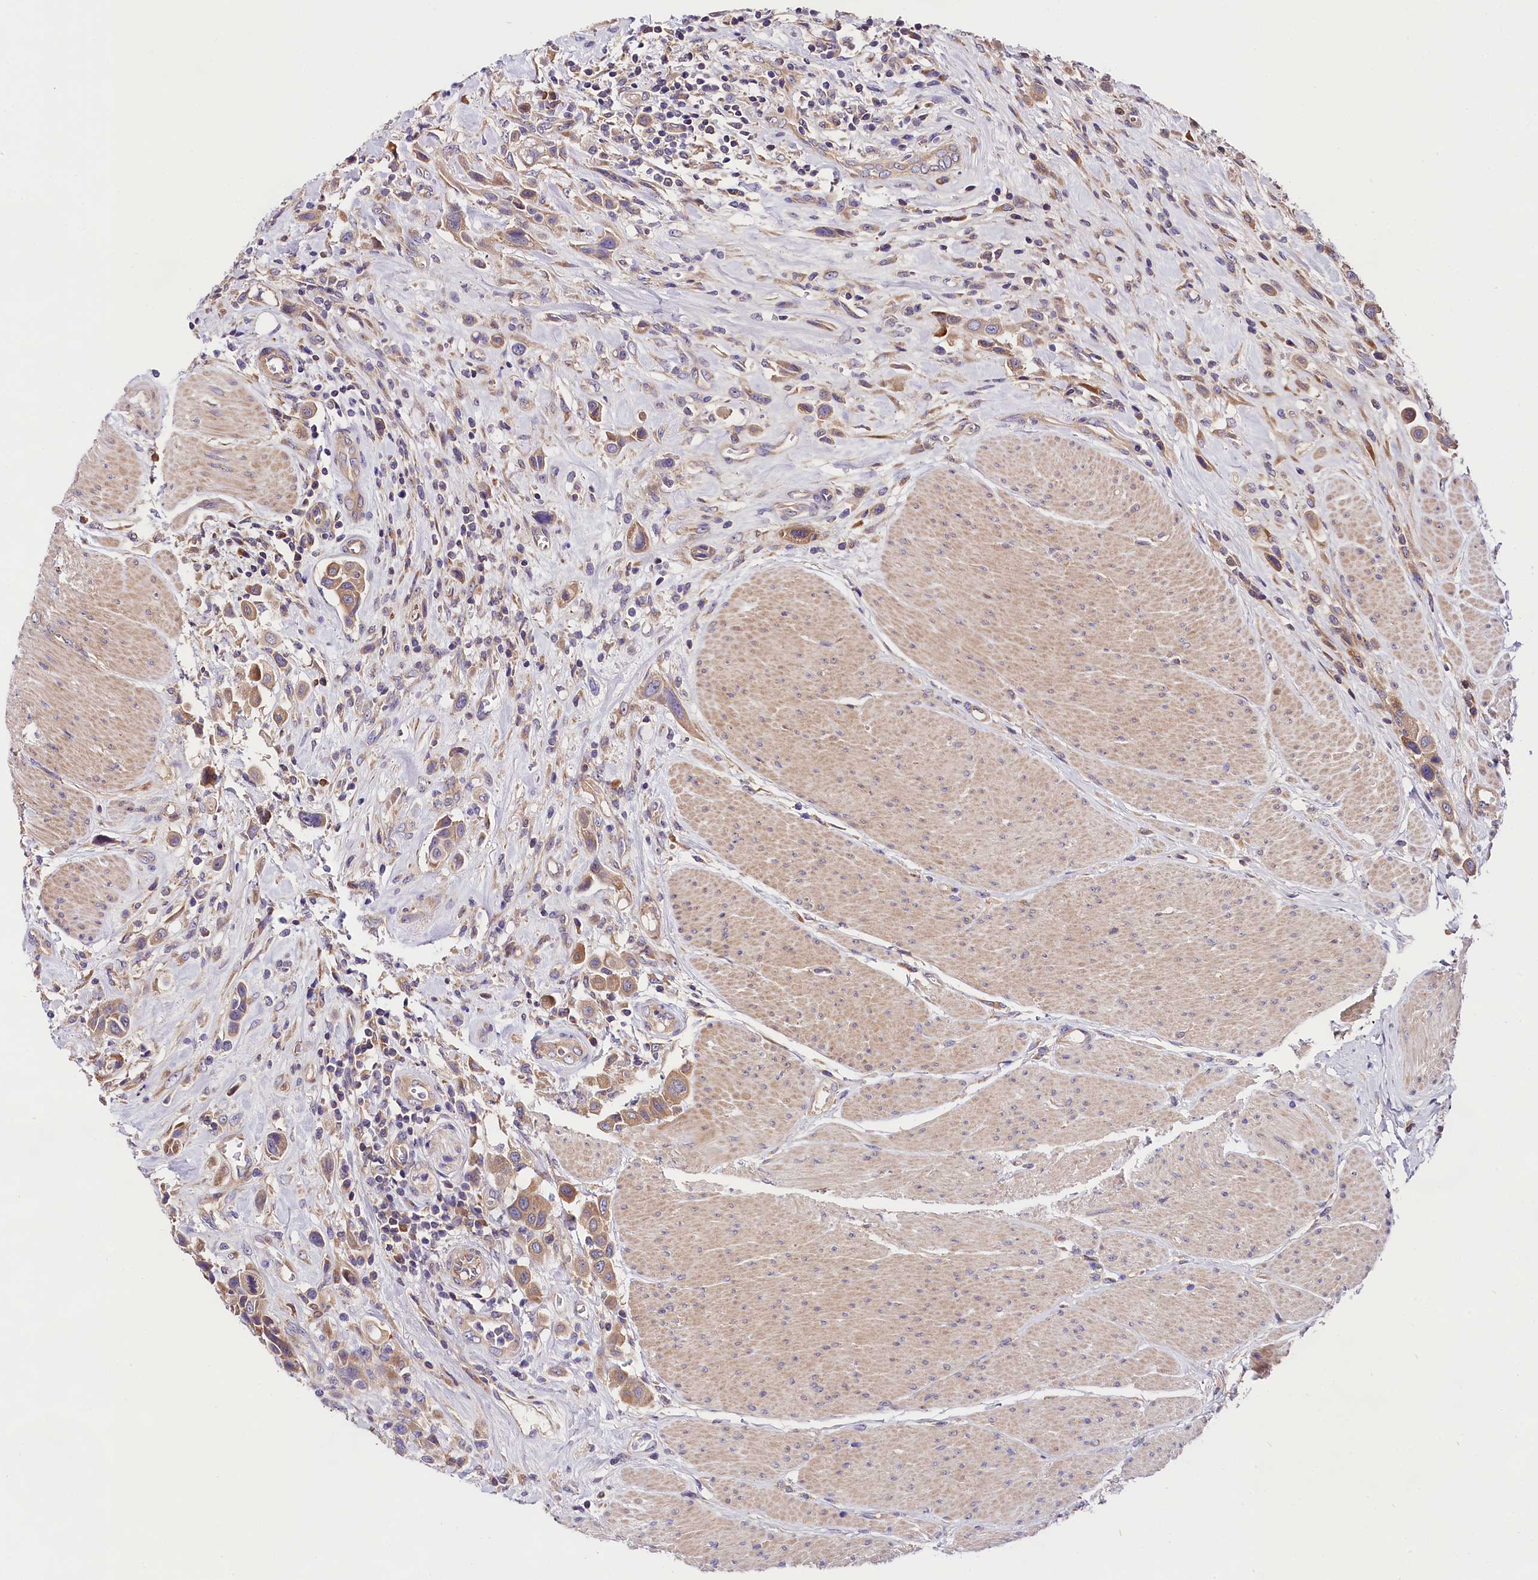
{"staining": {"intensity": "moderate", "quantity": ">75%", "location": "cytoplasmic/membranous"}, "tissue": "urothelial cancer", "cell_type": "Tumor cells", "image_type": "cancer", "snomed": [{"axis": "morphology", "description": "Urothelial carcinoma, High grade"}, {"axis": "topography", "description": "Urinary bladder"}], "caption": "Brown immunohistochemical staining in urothelial cancer shows moderate cytoplasmic/membranous staining in about >75% of tumor cells.", "gene": "SPG11", "patient": {"sex": "male", "age": 50}}